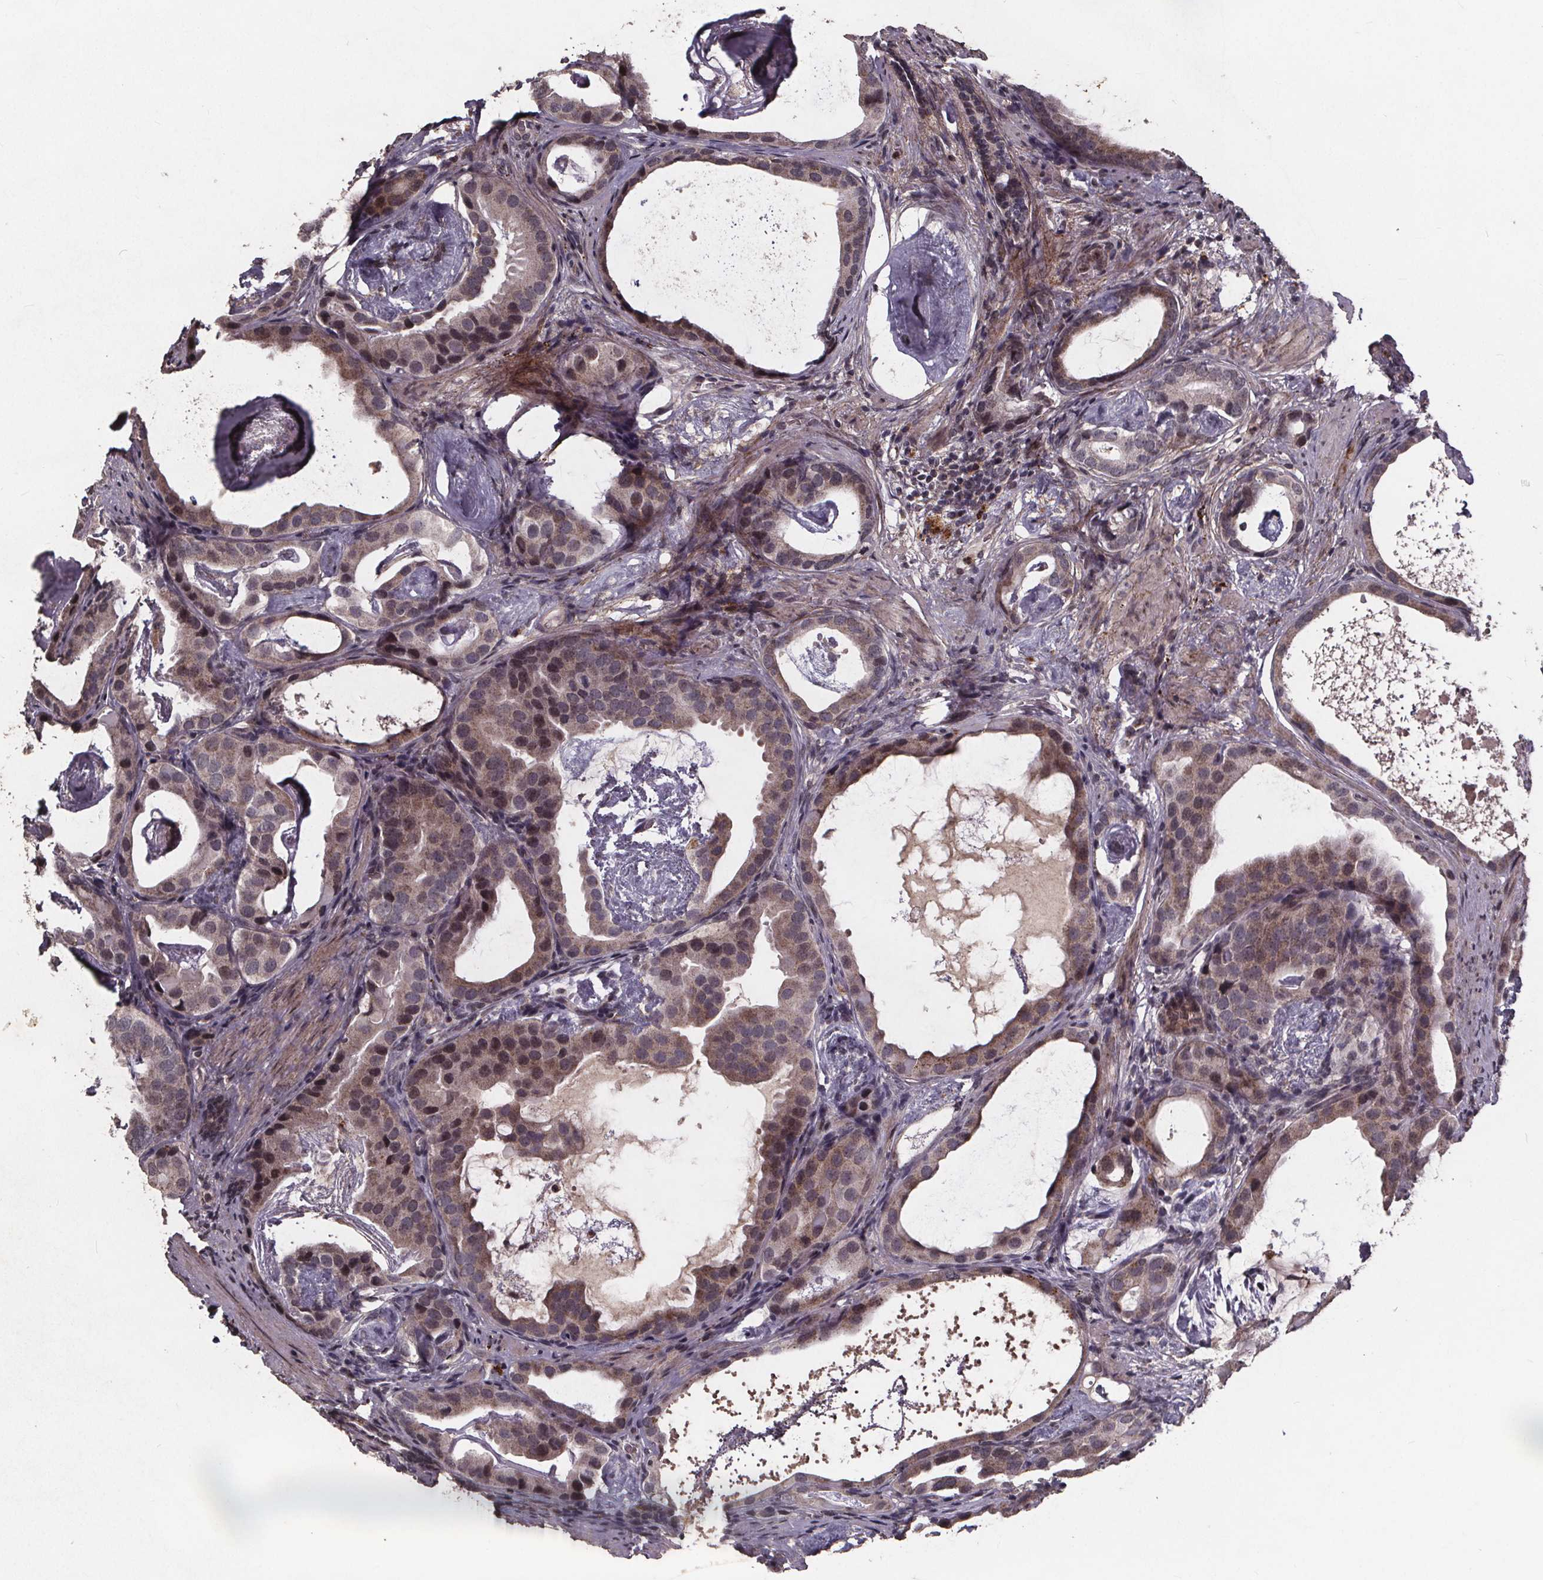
{"staining": {"intensity": "weak", "quantity": "25%-75%", "location": "cytoplasmic/membranous,nuclear"}, "tissue": "prostate cancer", "cell_type": "Tumor cells", "image_type": "cancer", "snomed": [{"axis": "morphology", "description": "Adenocarcinoma, Low grade"}, {"axis": "topography", "description": "Prostate and seminal vesicle, NOS"}], "caption": "High-magnification brightfield microscopy of adenocarcinoma (low-grade) (prostate) stained with DAB (3,3'-diaminobenzidine) (brown) and counterstained with hematoxylin (blue). tumor cells exhibit weak cytoplasmic/membranous and nuclear positivity is present in approximately25%-75% of cells. The staining was performed using DAB (3,3'-diaminobenzidine), with brown indicating positive protein expression. Nuclei are stained blue with hematoxylin.", "gene": "GPX3", "patient": {"sex": "male", "age": 71}}